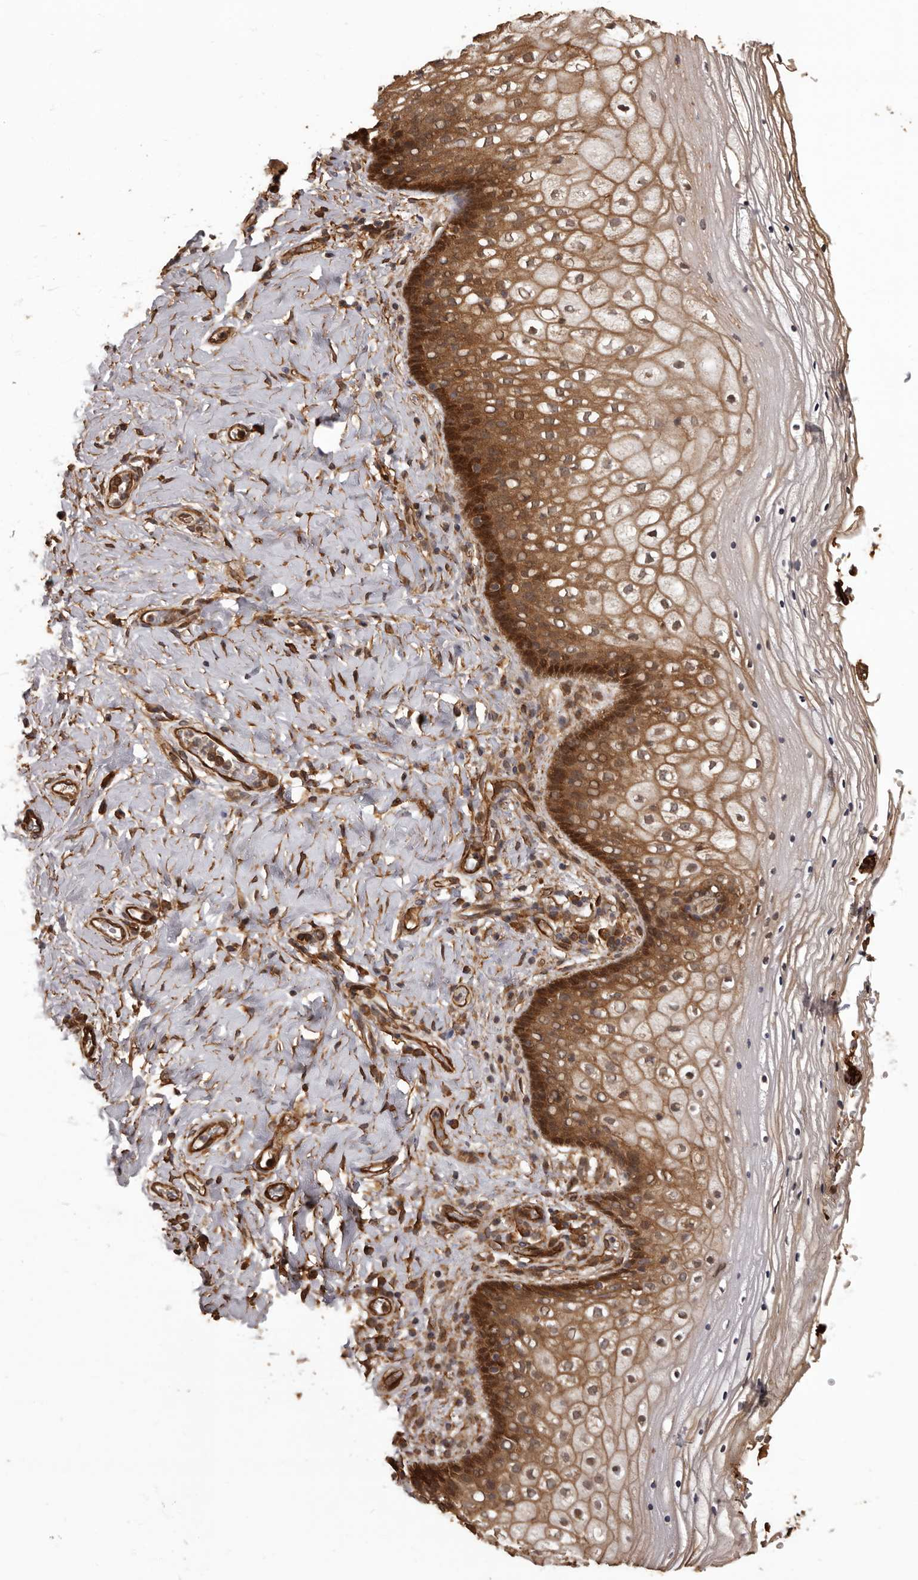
{"staining": {"intensity": "strong", "quantity": "25%-75%", "location": "cytoplasmic/membranous"}, "tissue": "vagina", "cell_type": "Squamous epithelial cells", "image_type": "normal", "snomed": [{"axis": "morphology", "description": "Normal tissue, NOS"}, {"axis": "topography", "description": "Vagina"}], "caption": "Protein expression by immunohistochemistry (IHC) reveals strong cytoplasmic/membranous positivity in about 25%-75% of squamous epithelial cells in unremarkable vagina. (DAB = brown stain, brightfield microscopy at high magnification).", "gene": "SLITRK6", "patient": {"sex": "female", "age": 60}}